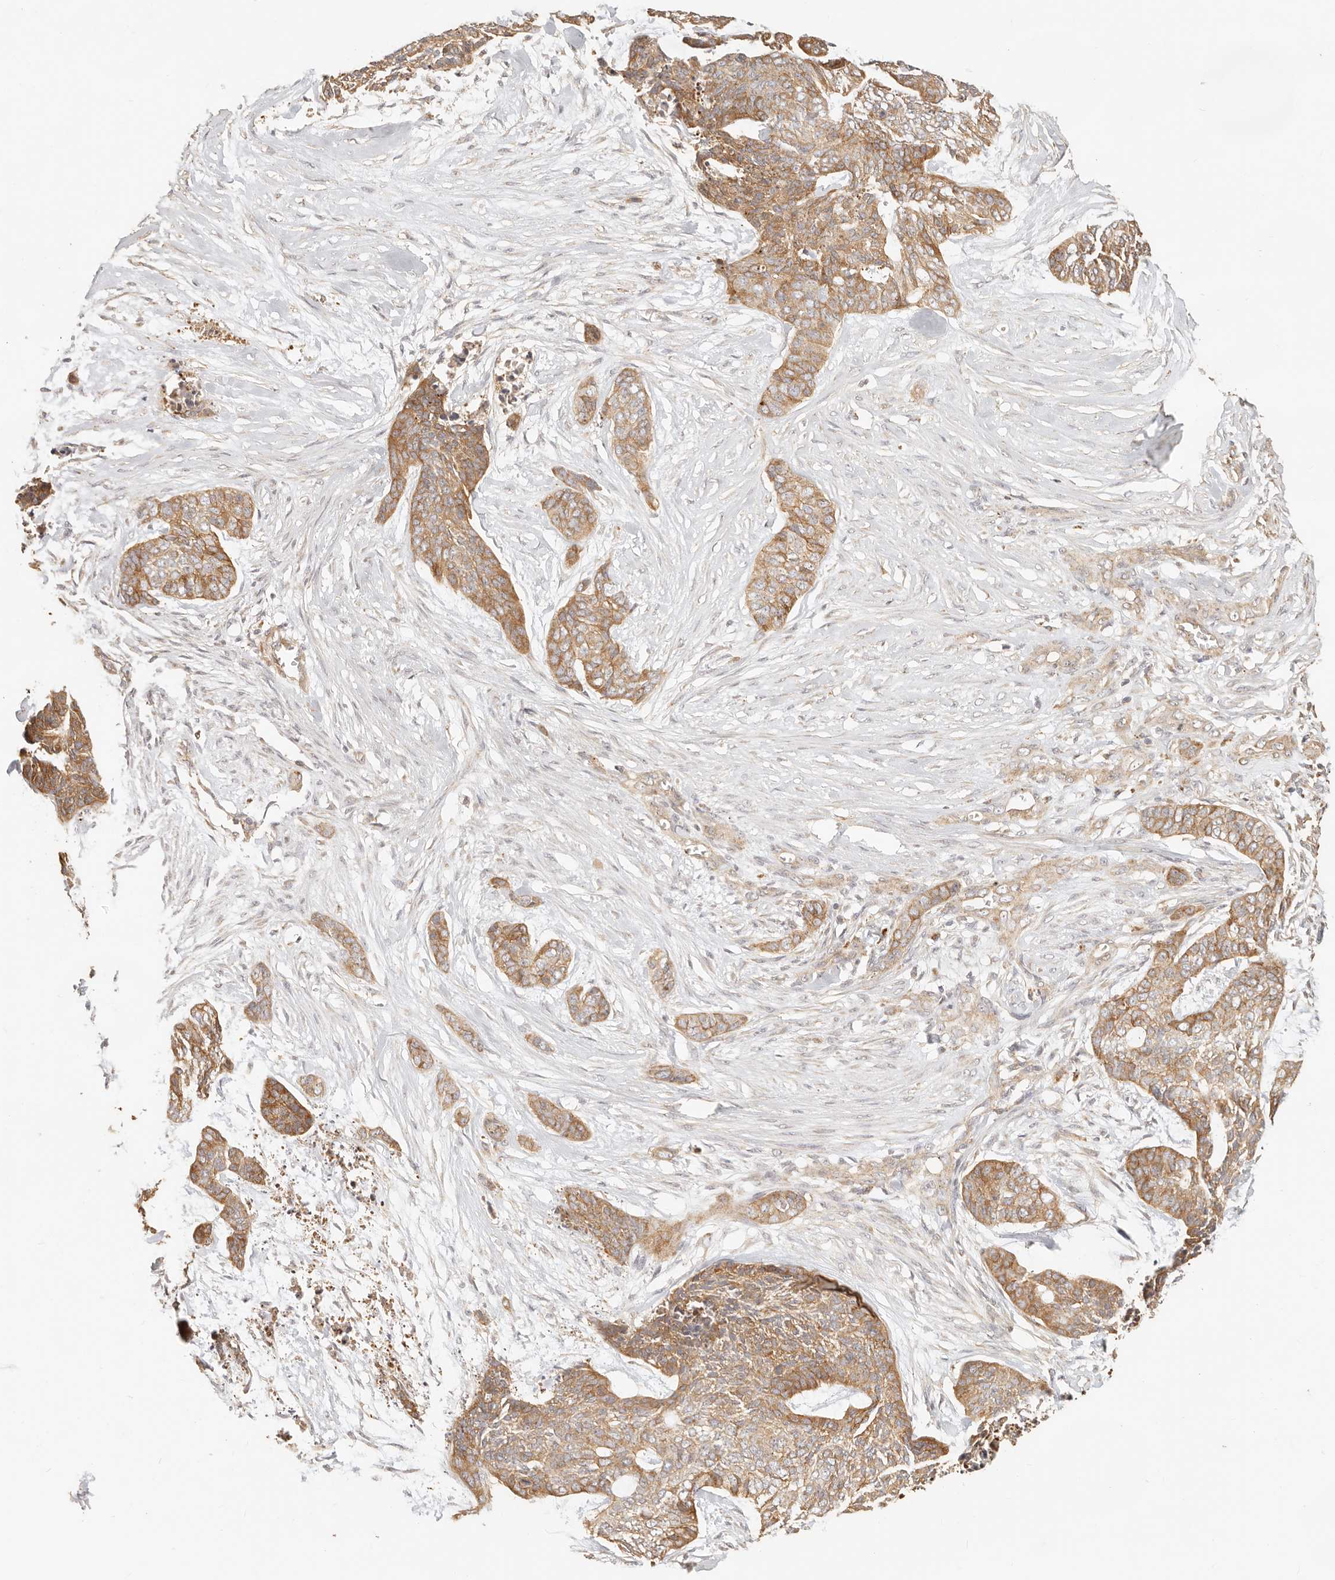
{"staining": {"intensity": "moderate", "quantity": ">75%", "location": "cytoplasmic/membranous"}, "tissue": "skin cancer", "cell_type": "Tumor cells", "image_type": "cancer", "snomed": [{"axis": "morphology", "description": "Basal cell carcinoma"}, {"axis": "topography", "description": "Skin"}], "caption": "Tumor cells demonstrate medium levels of moderate cytoplasmic/membranous staining in approximately >75% of cells in human skin cancer (basal cell carcinoma).", "gene": "PTPN22", "patient": {"sex": "female", "age": 64}}